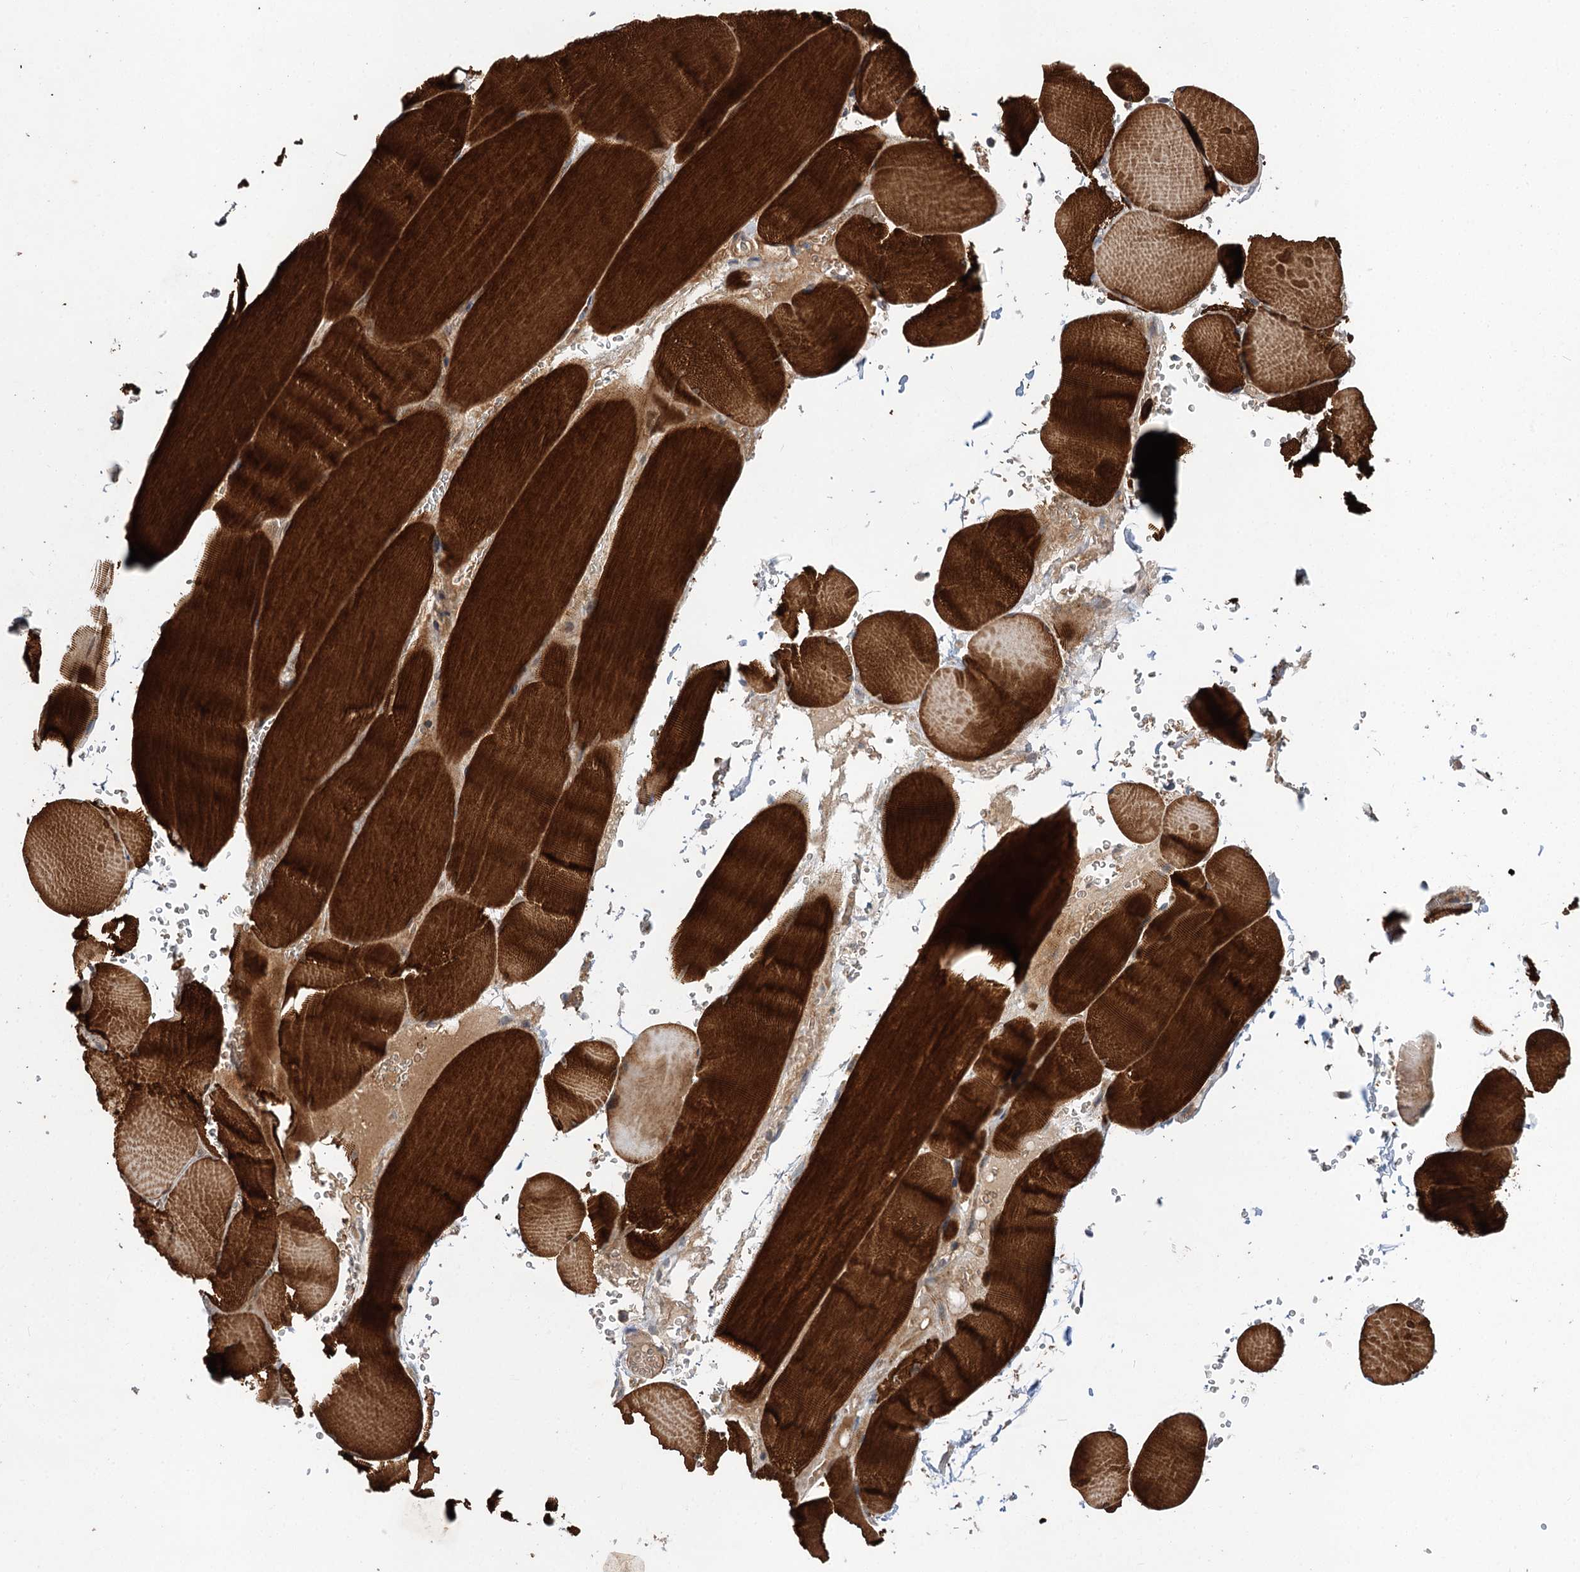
{"staining": {"intensity": "strong", "quantity": ">75%", "location": "cytoplasmic/membranous"}, "tissue": "skeletal muscle", "cell_type": "Myocytes", "image_type": "normal", "snomed": [{"axis": "morphology", "description": "Normal tissue, NOS"}, {"axis": "topography", "description": "Skeletal muscle"}, {"axis": "topography", "description": "Head-Neck"}], "caption": "Immunohistochemical staining of normal skeletal muscle exhibits >75% levels of strong cytoplasmic/membranous protein positivity in about >75% of myocytes.", "gene": "FBXW8", "patient": {"sex": "male", "age": 66}}